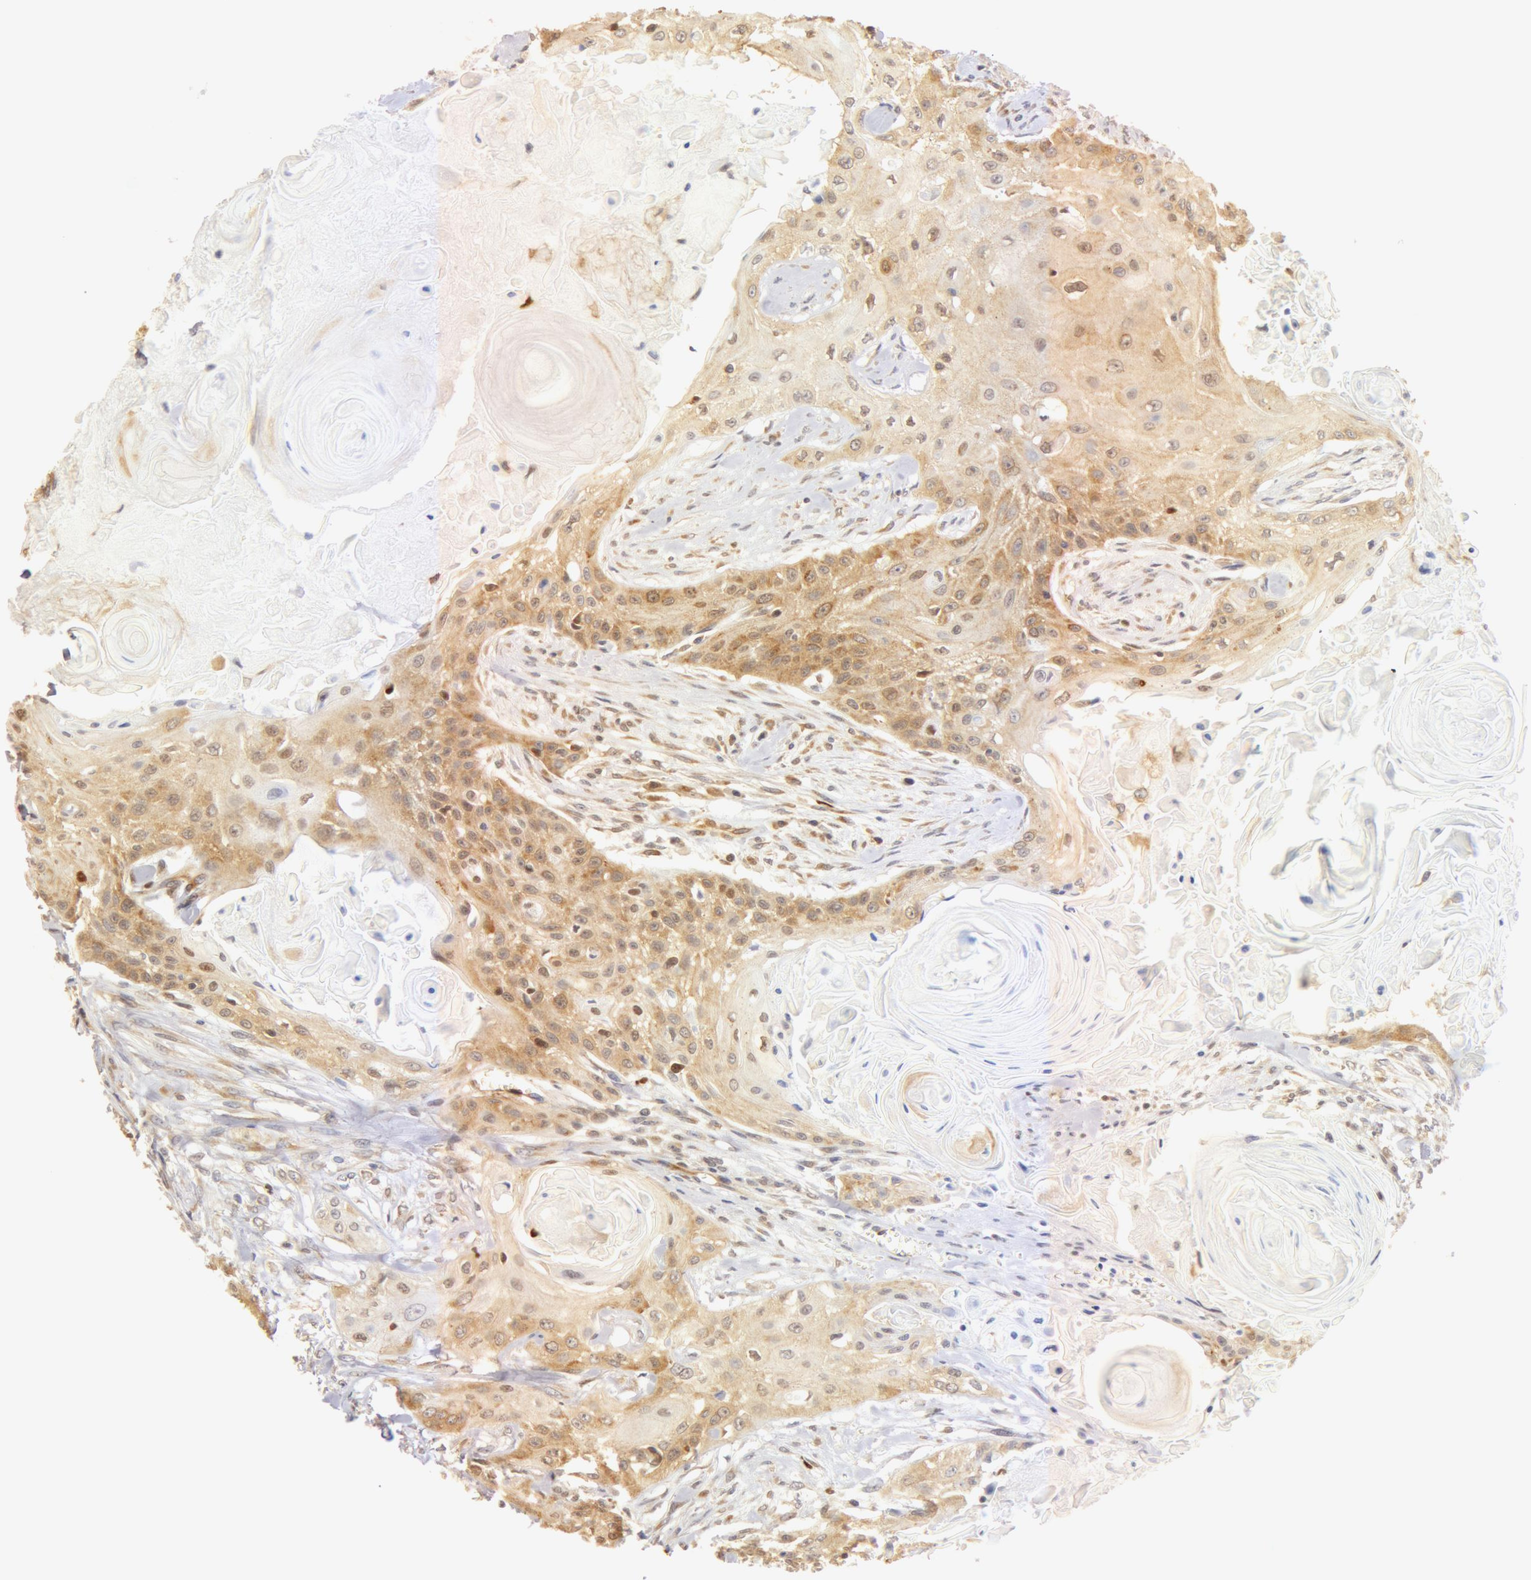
{"staining": {"intensity": "weak", "quantity": "25%-75%", "location": "cytoplasmic/membranous,nuclear"}, "tissue": "head and neck cancer", "cell_type": "Tumor cells", "image_type": "cancer", "snomed": [{"axis": "morphology", "description": "Squamous cell carcinoma, NOS"}, {"axis": "morphology", "description": "Squamous cell carcinoma, metastatic, NOS"}, {"axis": "topography", "description": "Lymph node"}, {"axis": "topography", "description": "Salivary gland"}, {"axis": "topography", "description": "Head-Neck"}], "caption": "Protein analysis of head and neck cancer tissue demonstrates weak cytoplasmic/membranous and nuclear expression in approximately 25%-75% of tumor cells.", "gene": "DDX3Y", "patient": {"sex": "female", "age": 74}}